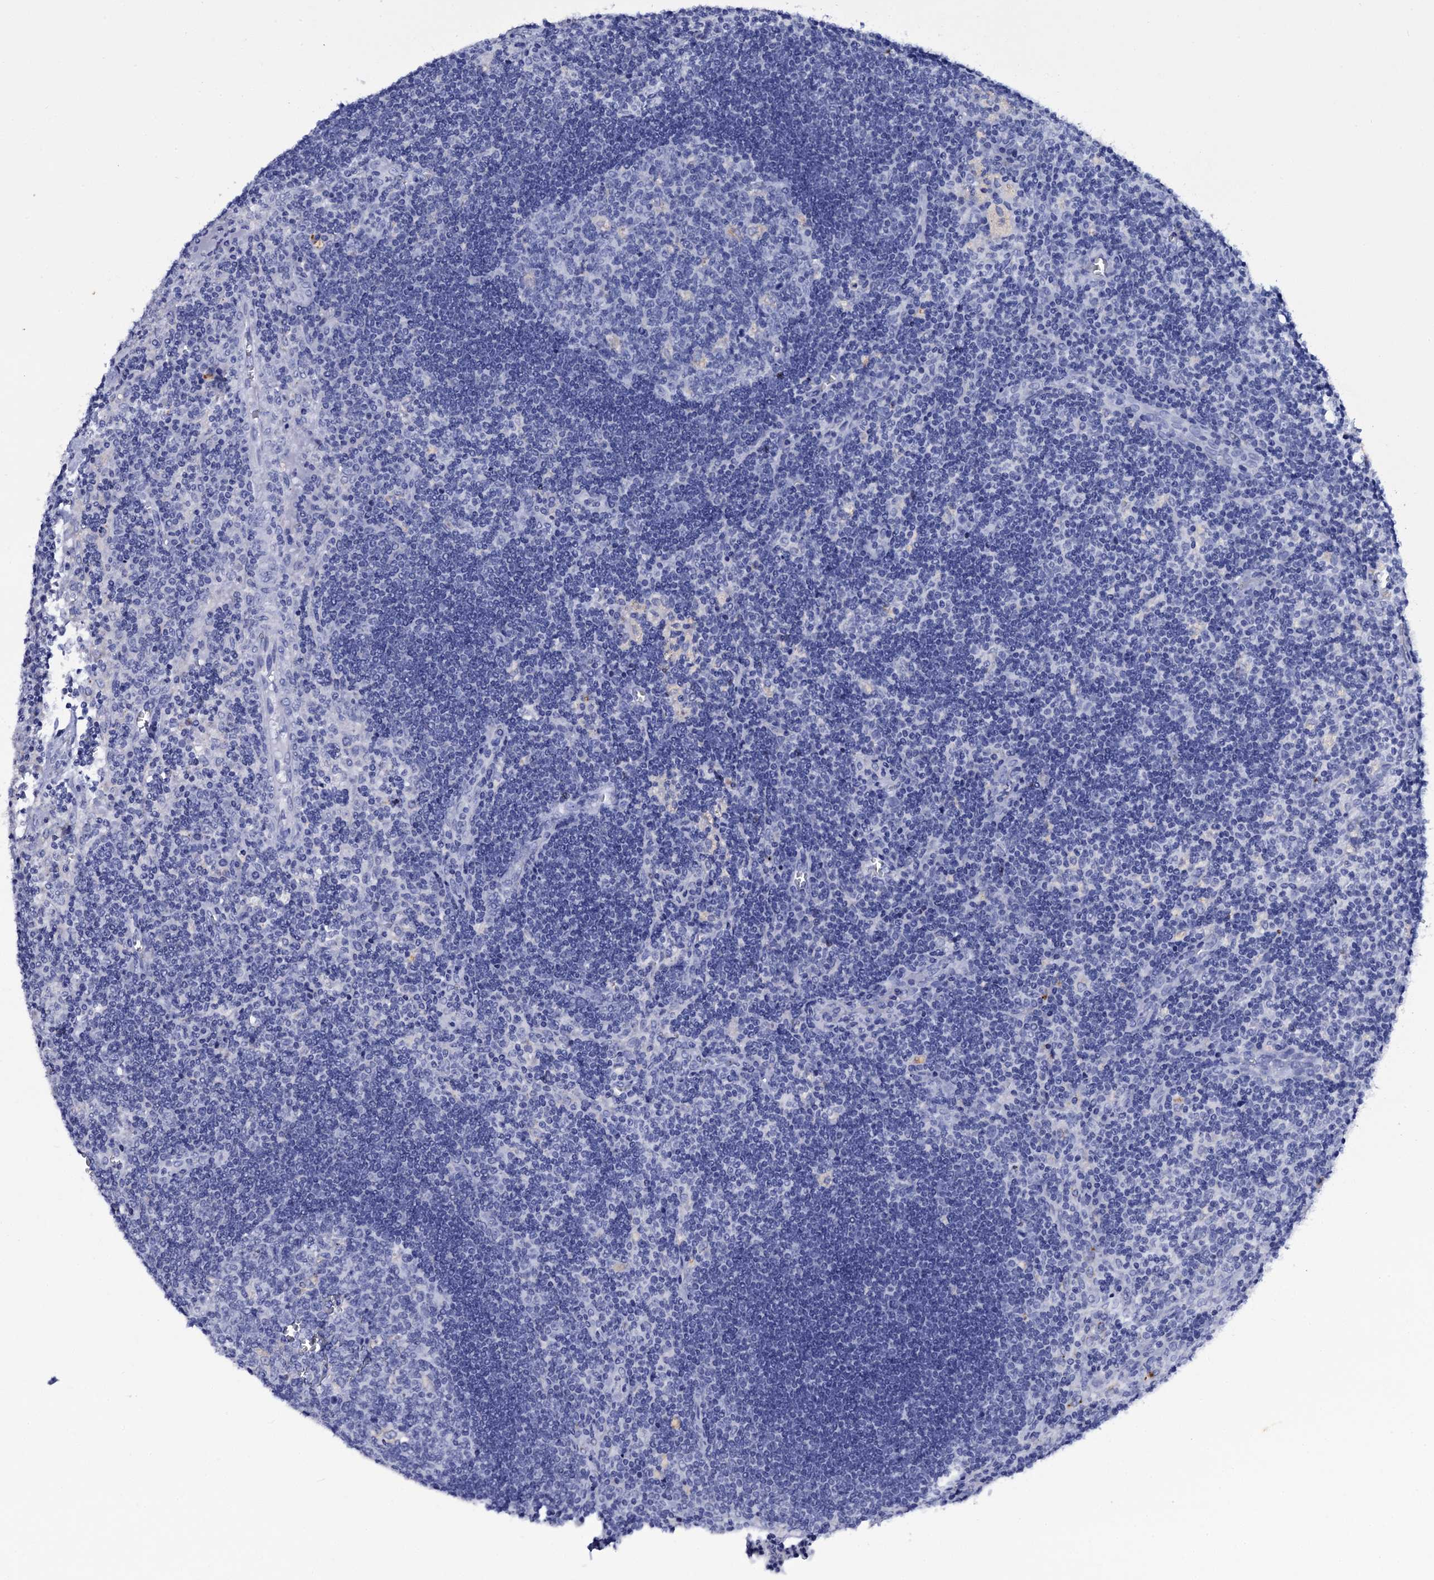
{"staining": {"intensity": "negative", "quantity": "none", "location": "none"}, "tissue": "lymph node", "cell_type": "Germinal center cells", "image_type": "normal", "snomed": [{"axis": "morphology", "description": "Normal tissue, NOS"}, {"axis": "topography", "description": "Lymph node"}], "caption": "Germinal center cells show no significant positivity in unremarkable lymph node. (DAB (3,3'-diaminobenzidine) immunohistochemistry (IHC), high magnification).", "gene": "ITPRID2", "patient": {"sex": "male", "age": 58}}